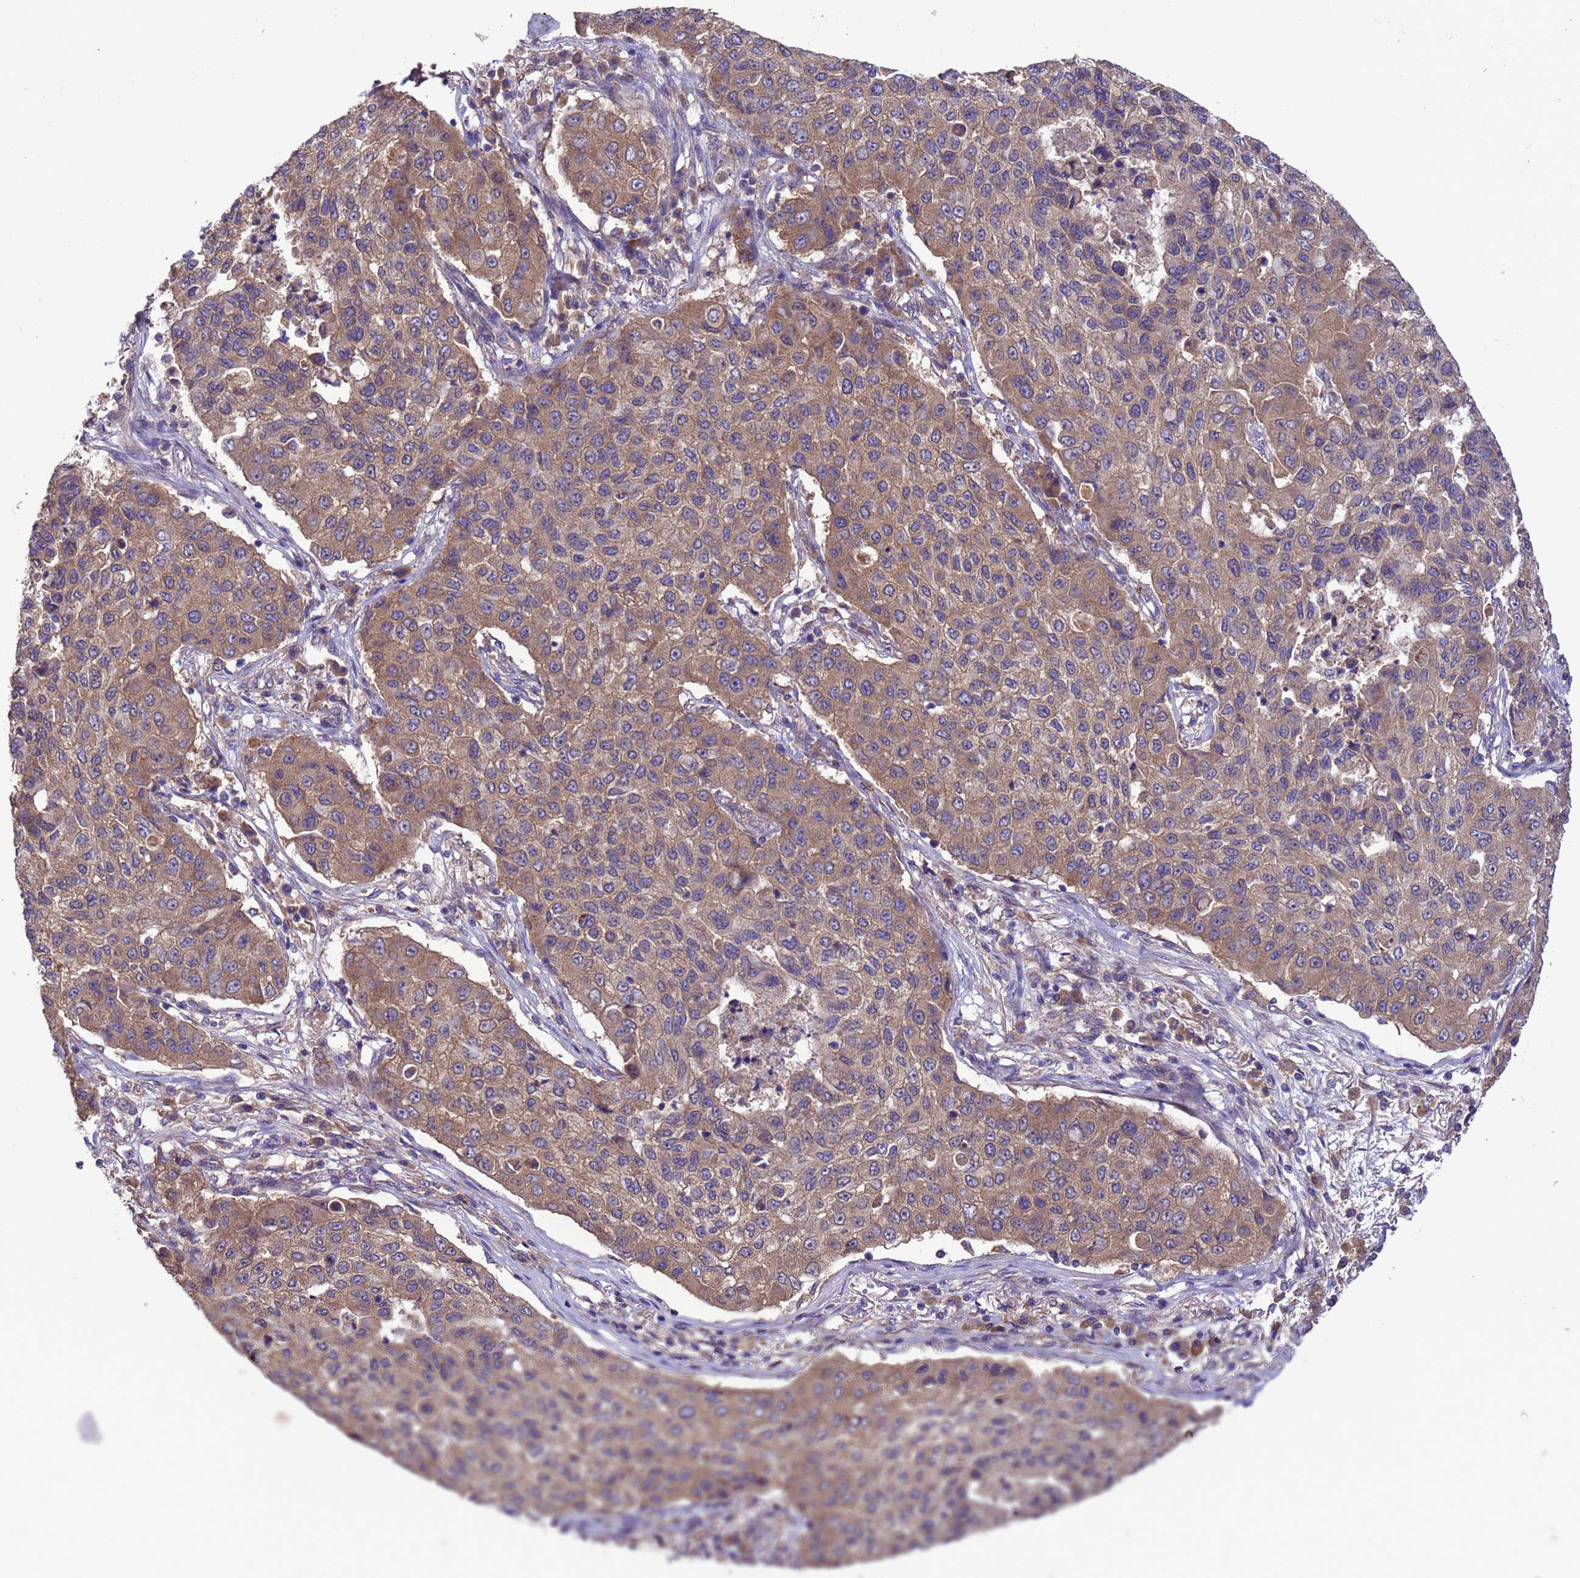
{"staining": {"intensity": "moderate", "quantity": ">75%", "location": "cytoplasmic/membranous"}, "tissue": "lung cancer", "cell_type": "Tumor cells", "image_type": "cancer", "snomed": [{"axis": "morphology", "description": "Squamous cell carcinoma, NOS"}, {"axis": "topography", "description": "Lung"}], "caption": "Immunohistochemical staining of human squamous cell carcinoma (lung) exhibits medium levels of moderate cytoplasmic/membranous protein staining in about >75% of tumor cells. Using DAB (brown) and hematoxylin (blue) stains, captured at high magnification using brightfield microscopy.", "gene": "ARHGAP12", "patient": {"sex": "male", "age": 74}}